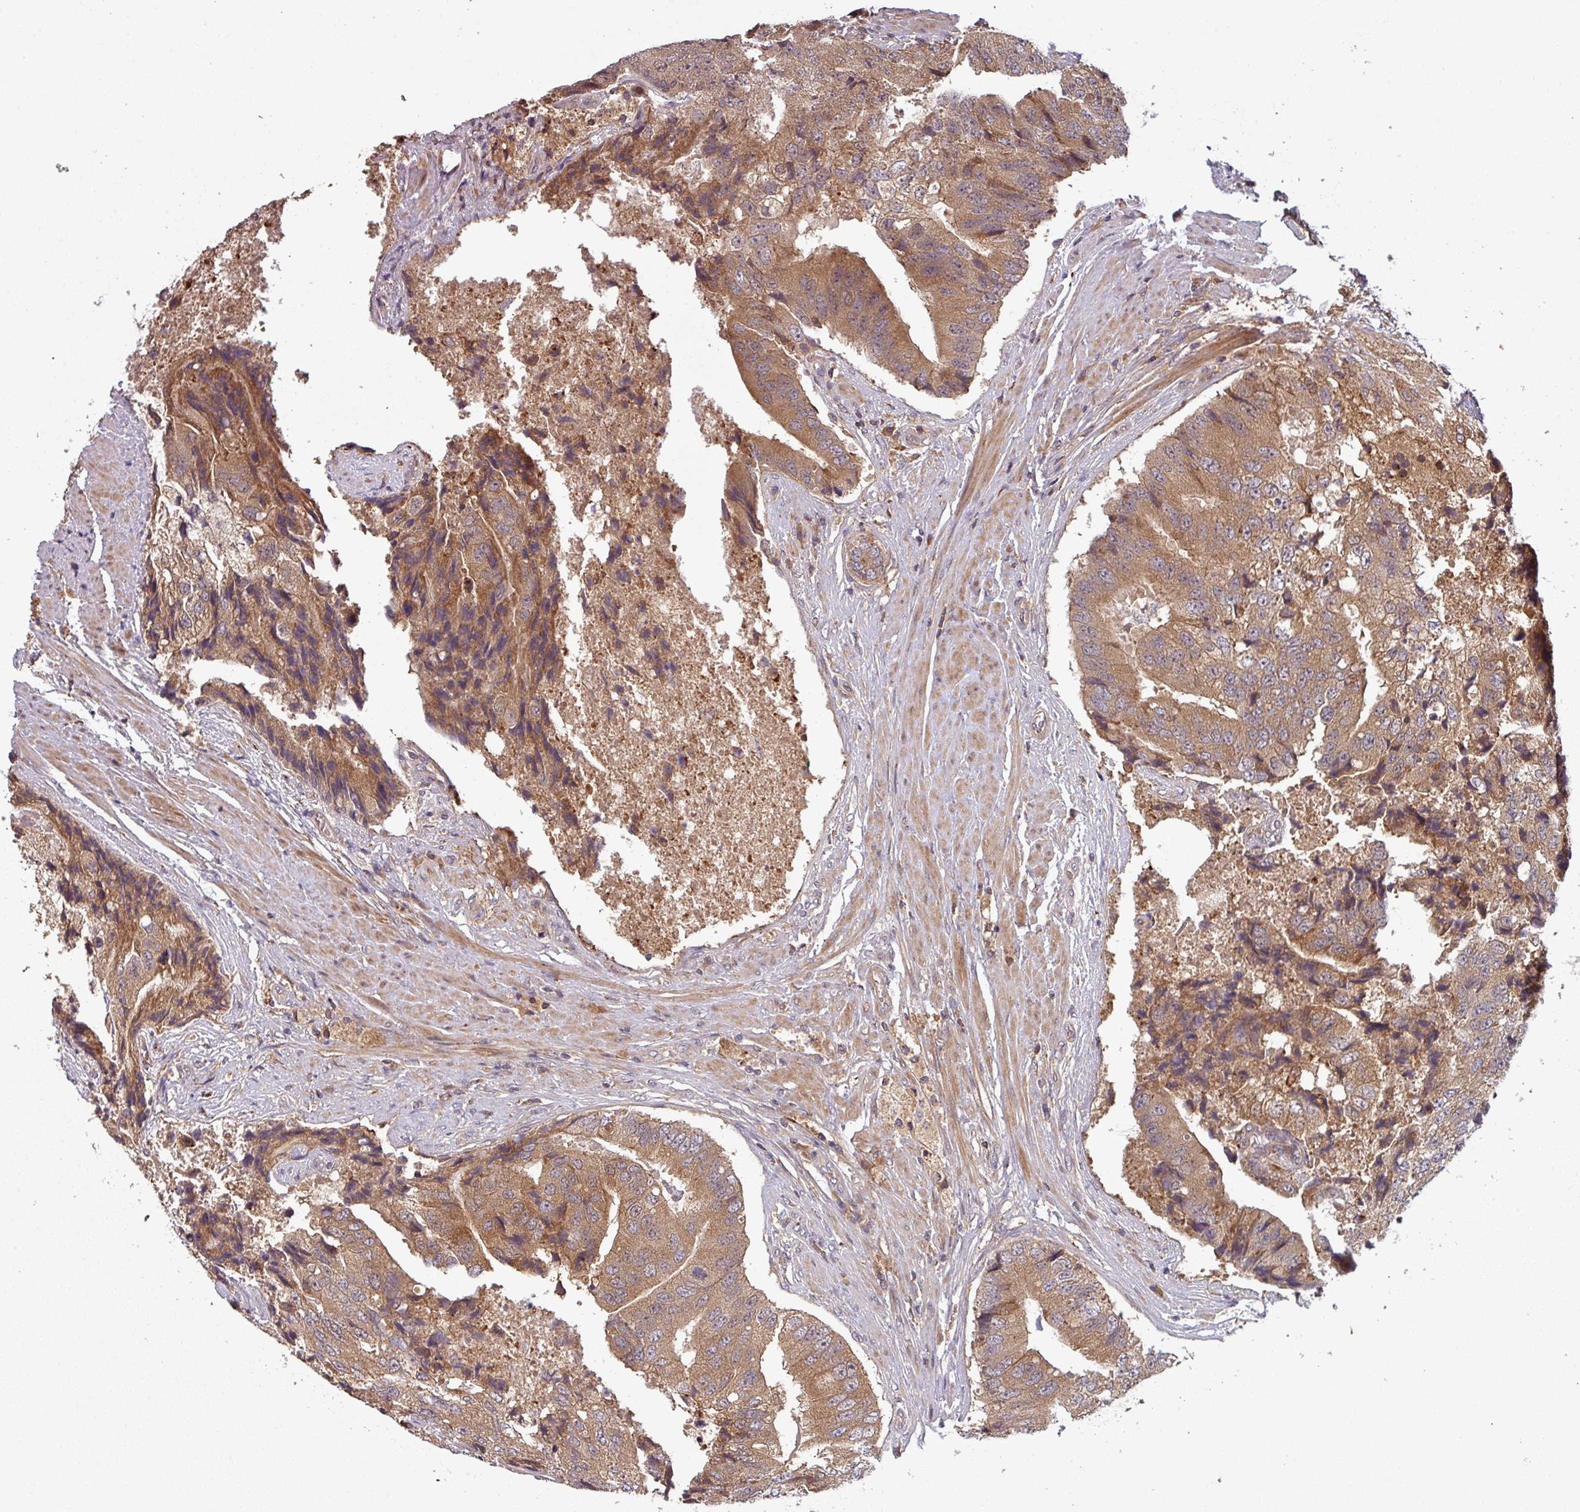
{"staining": {"intensity": "moderate", "quantity": ">75%", "location": "cytoplasmic/membranous"}, "tissue": "prostate cancer", "cell_type": "Tumor cells", "image_type": "cancer", "snomed": [{"axis": "morphology", "description": "Adenocarcinoma, High grade"}, {"axis": "topography", "description": "Prostate"}], "caption": "Immunohistochemical staining of prostate cancer (adenocarcinoma (high-grade)) exhibits medium levels of moderate cytoplasmic/membranous protein positivity in about >75% of tumor cells.", "gene": "GSKIP", "patient": {"sex": "male", "age": 70}}